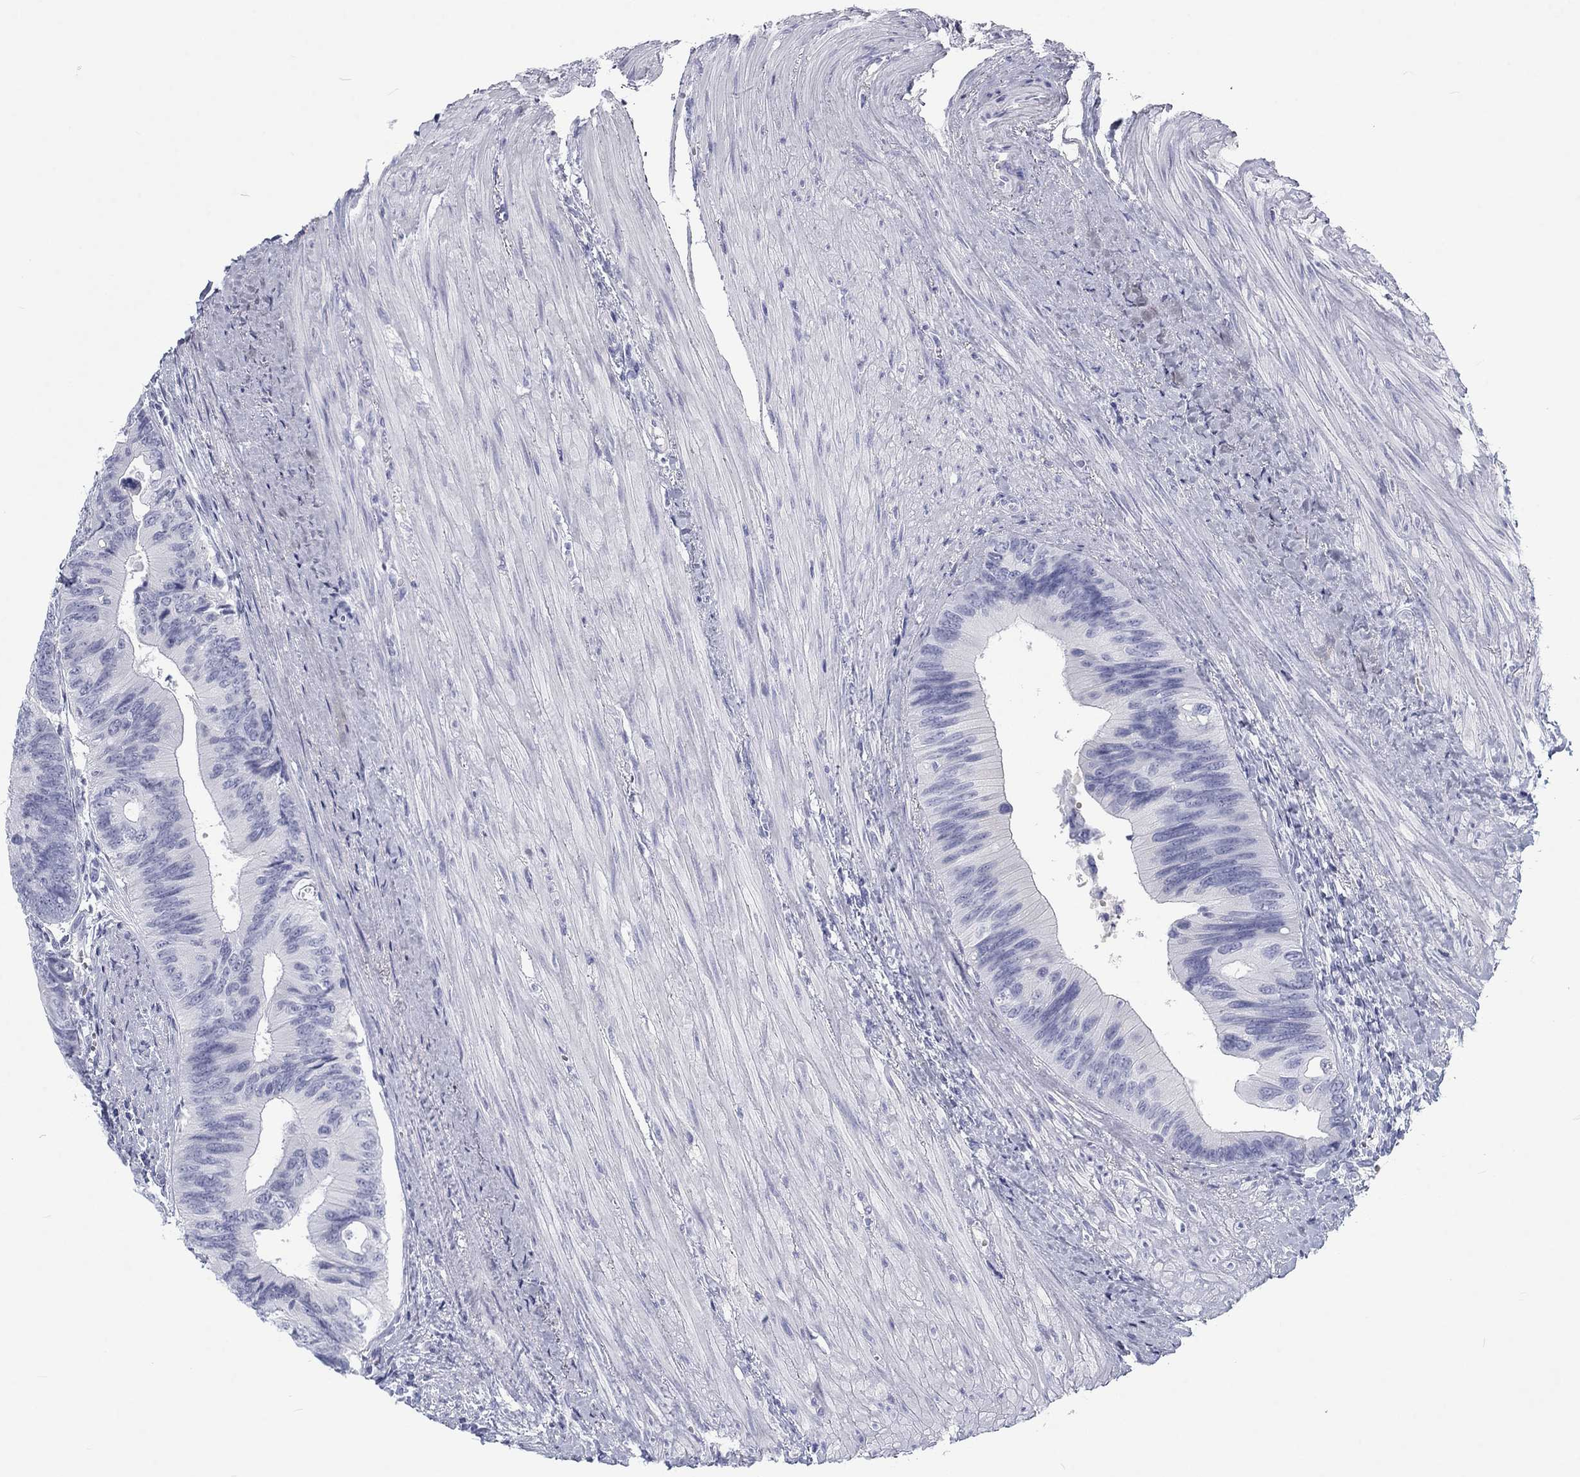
{"staining": {"intensity": "negative", "quantity": "none", "location": "none"}, "tissue": "colorectal cancer", "cell_type": "Tumor cells", "image_type": "cancer", "snomed": [{"axis": "morphology", "description": "Normal tissue, NOS"}, {"axis": "morphology", "description": "Adenocarcinoma, NOS"}, {"axis": "topography", "description": "Colon"}], "caption": "Immunohistochemistry image of human adenocarcinoma (colorectal) stained for a protein (brown), which displays no expression in tumor cells.", "gene": "CALB1", "patient": {"sex": "male", "age": 65}}